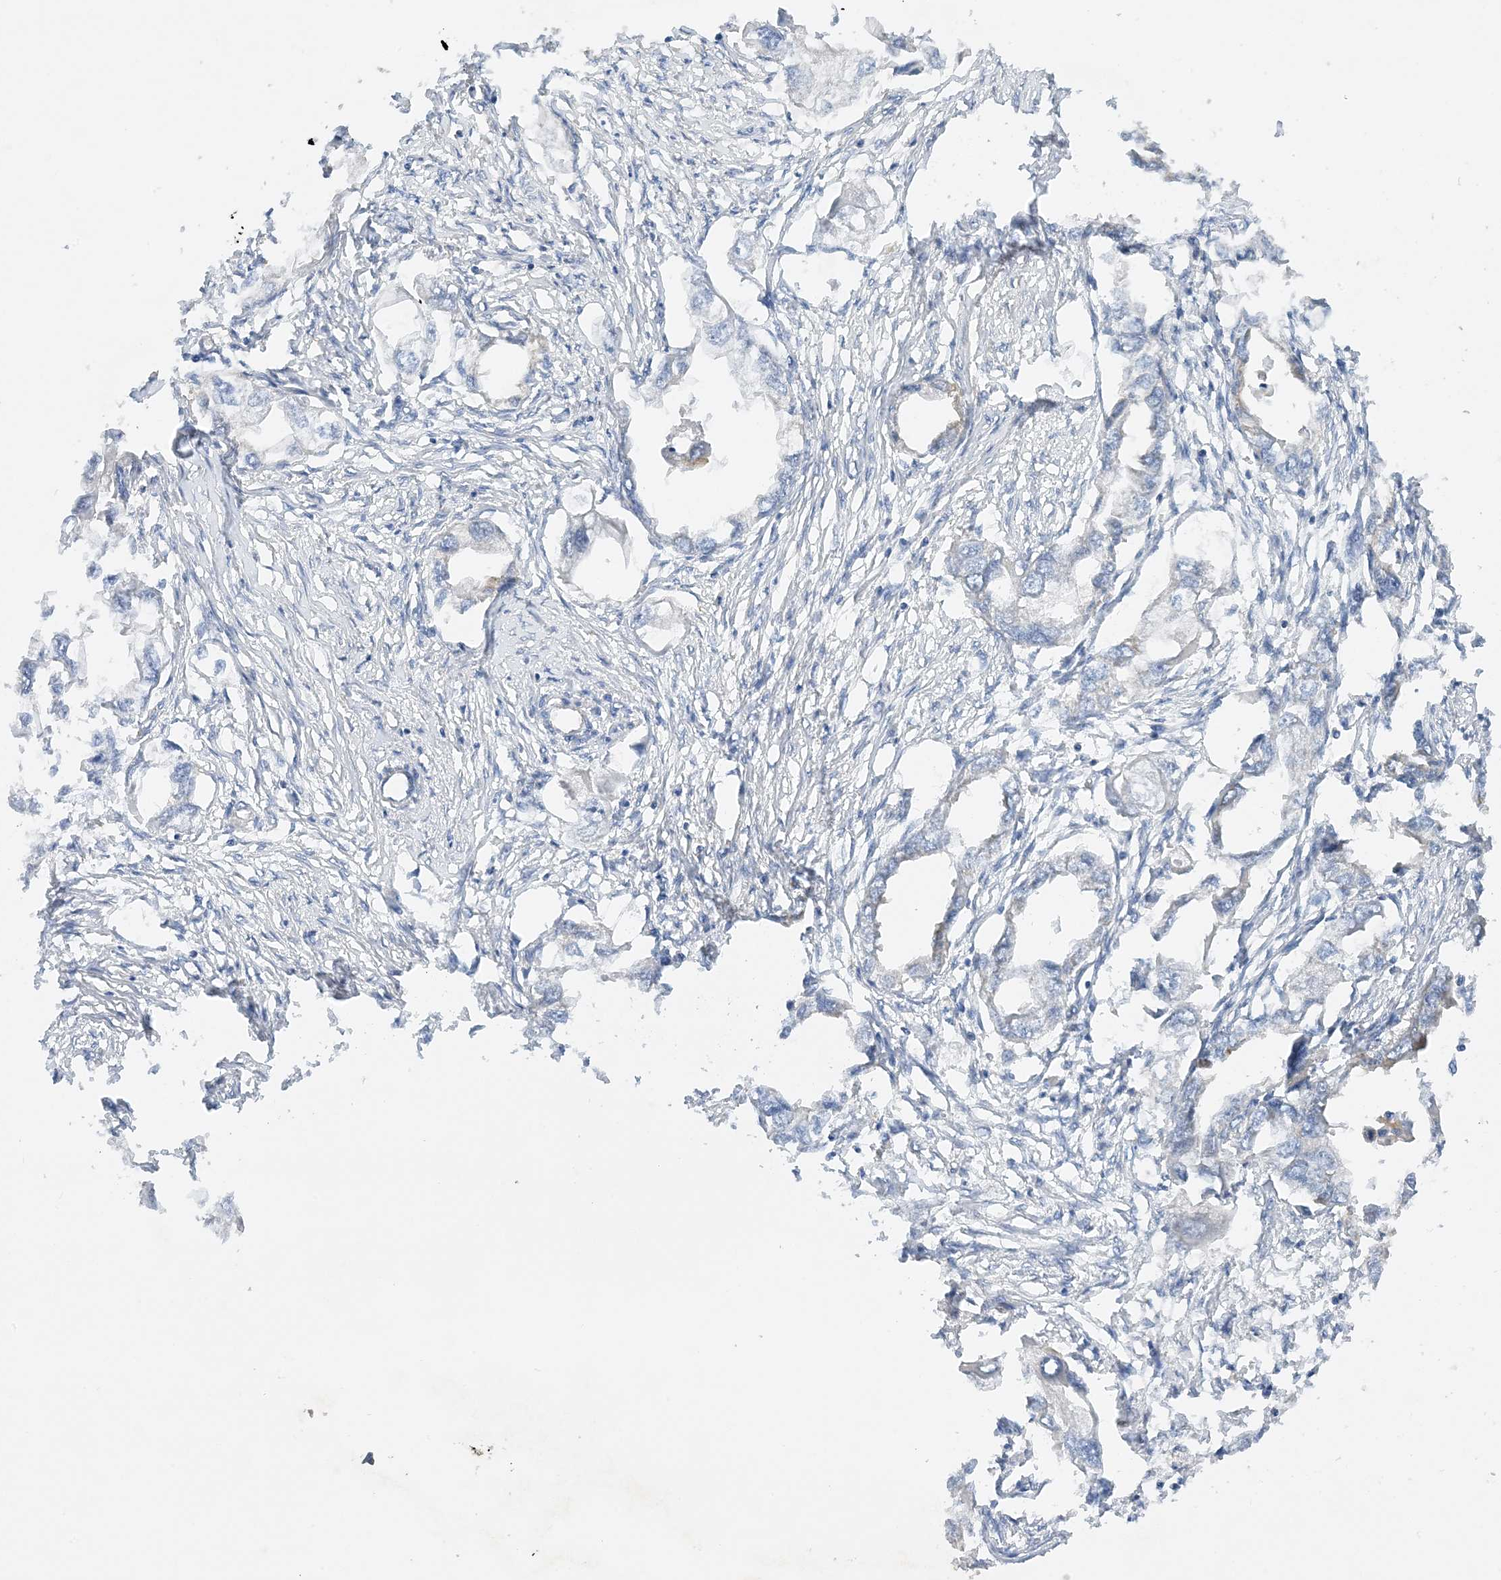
{"staining": {"intensity": "negative", "quantity": "none", "location": "none"}, "tissue": "endometrial cancer", "cell_type": "Tumor cells", "image_type": "cancer", "snomed": [{"axis": "morphology", "description": "Adenocarcinoma, NOS"}, {"axis": "morphology", "description": "Adenocarcinoma, metastatic, NOS"}, {"axis": "topography", "description": "Adipose tissue"}, {"axis": "topography", "description": "Endometrium"}], "caption": "IHC micrograph of human endometrial cancer (adenocarcinoma) stained for a protein (brown), which shows no positivity in tumor cells. (DAB immunohistochemistry (IHC) visualized using brightfield microscopy, high magnification).", "gene": "KIFBP", "patient": {"sex": "female", "age": 67}}